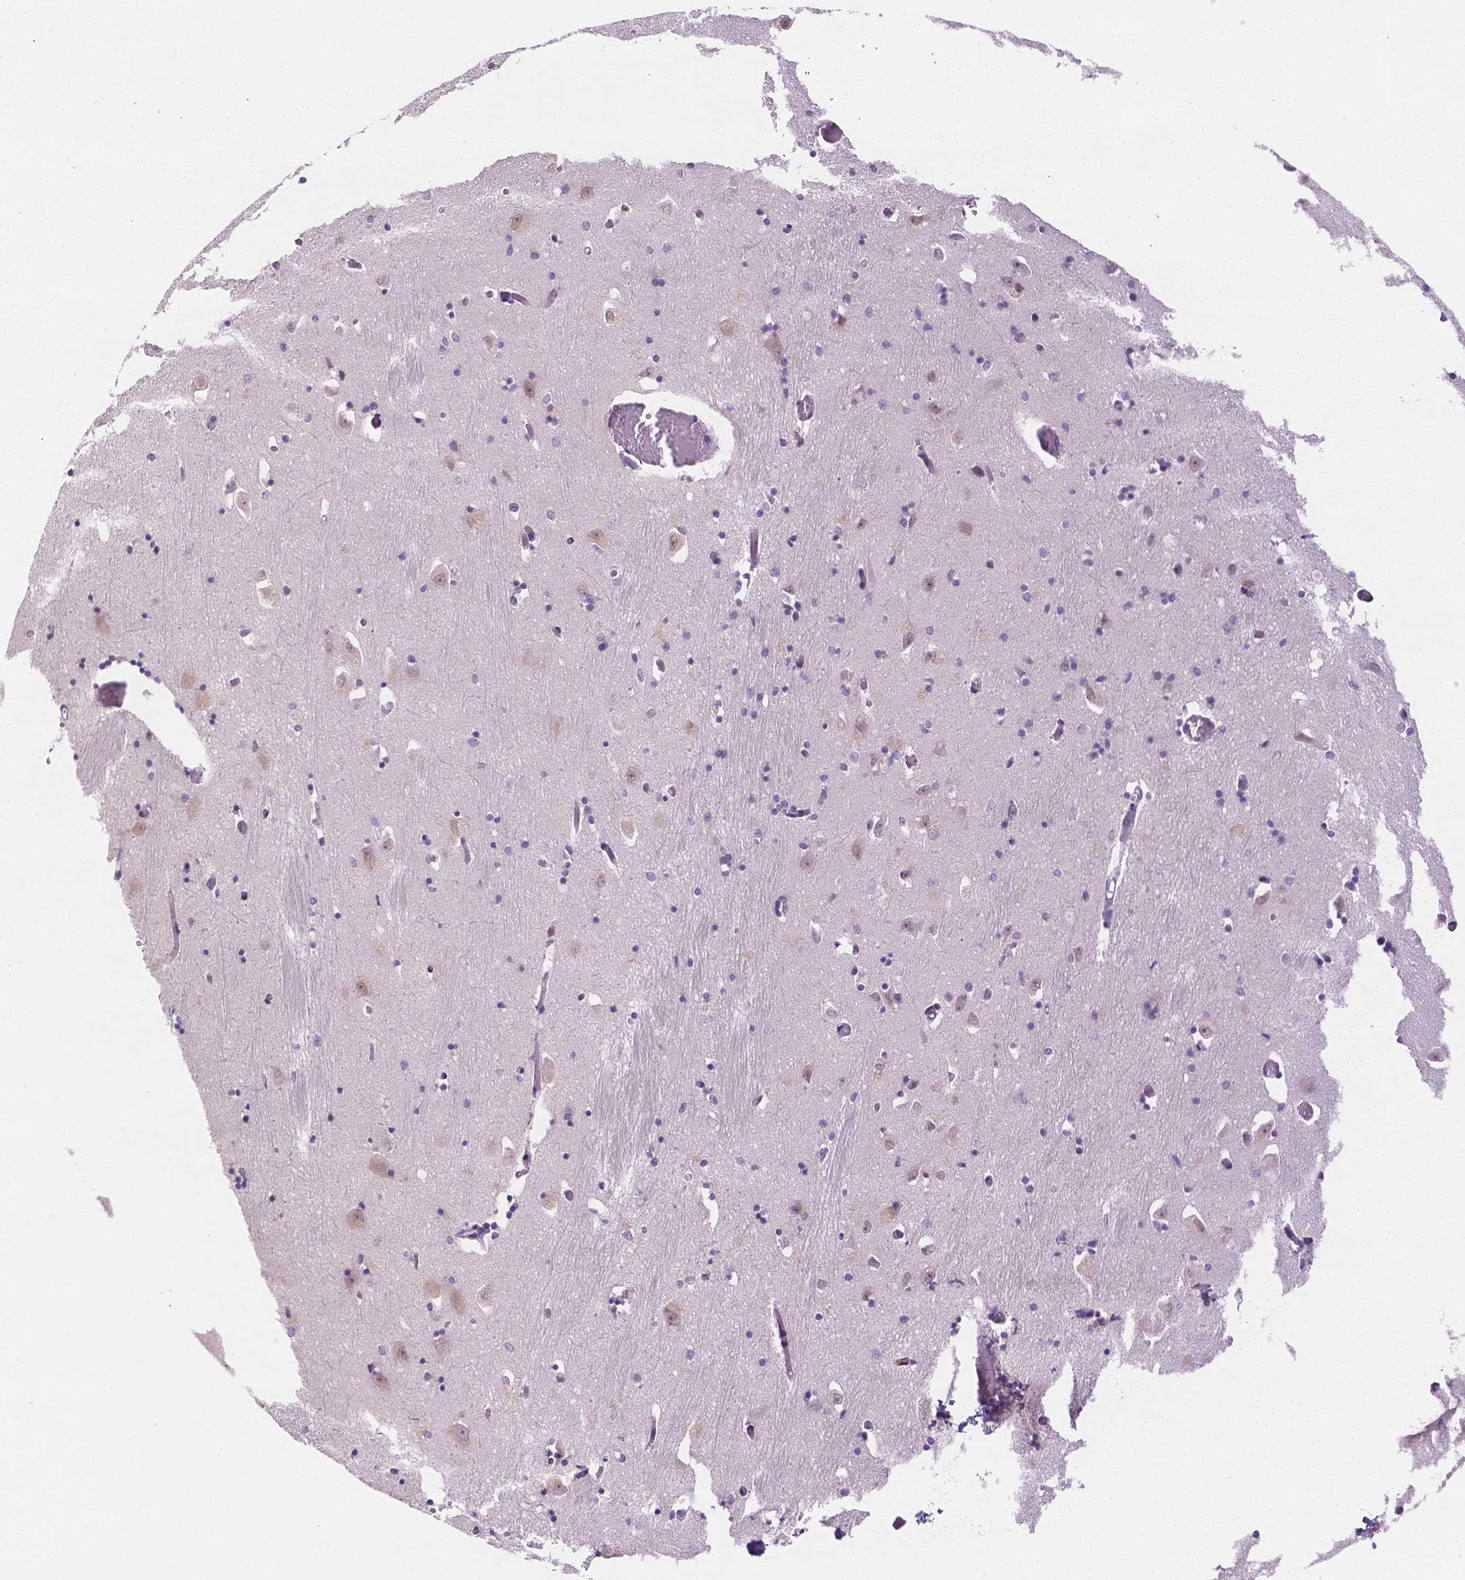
{"staining": {"intensity": "negative", "quantity": "none", "location": "none"}, "tissue": "caudate", "cell_type": "Glial cells", "image_type": "normal", "snomed": [{"axis": "morphology", "description": "Normal tissue, NOS"}, {"axis": "topography", "description": "Lateral ventricle wall"}, {"axis": "topography", "description": "Hippocampus"}], "caption": "The histopathology image shows no staining of glial cells in benign caudate. (Stains: DAB (3,3'-diaminobenzidine) immunohistochemistry (IHC) with hematoxylin counter stain, Microscopy: brightfield microscopy at high magnification).", "gene": "ZNRD2", "patient": {"sex": "female", "age": 63}}